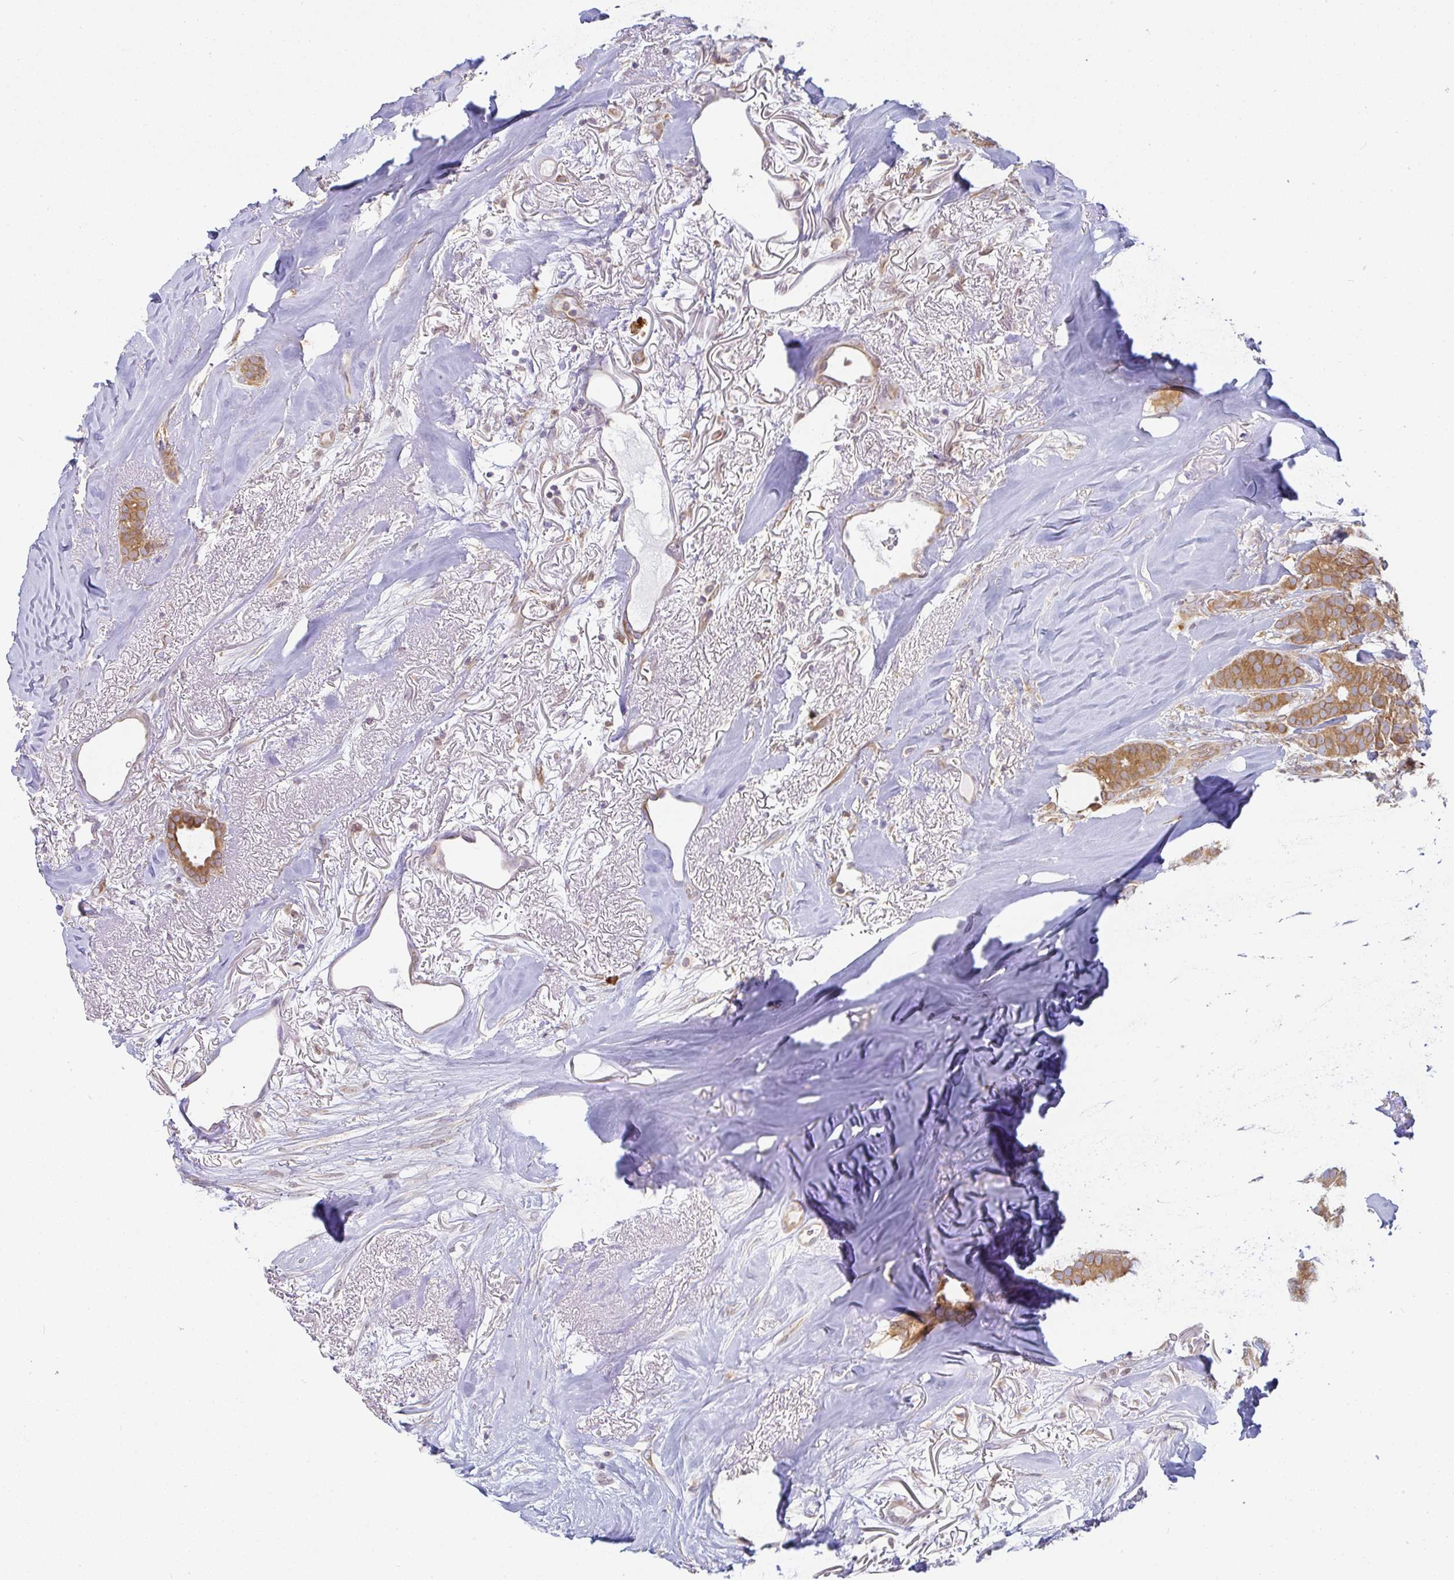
{"staining": {"intensity": "moderate", "quantity": ">75%", "location": "cytoplasmic/membranous"}, "tissue": "breast cancer", "cell_type": "Tumor cells", "image_type": "cancer", "snomed": [{"axis": "morphology", "description": "Duct carcinoma"}, {"axis": "topography", "description": "Breast"}], "caption": "Protein expression analysis of human breast cancer (intraductal carcinoma) reveals moderate cytoplasmic/membranous expression in approximately >75% of tumor cells.", "gene": "DERL2", "patient": {"sex": "female", "age": 84}}